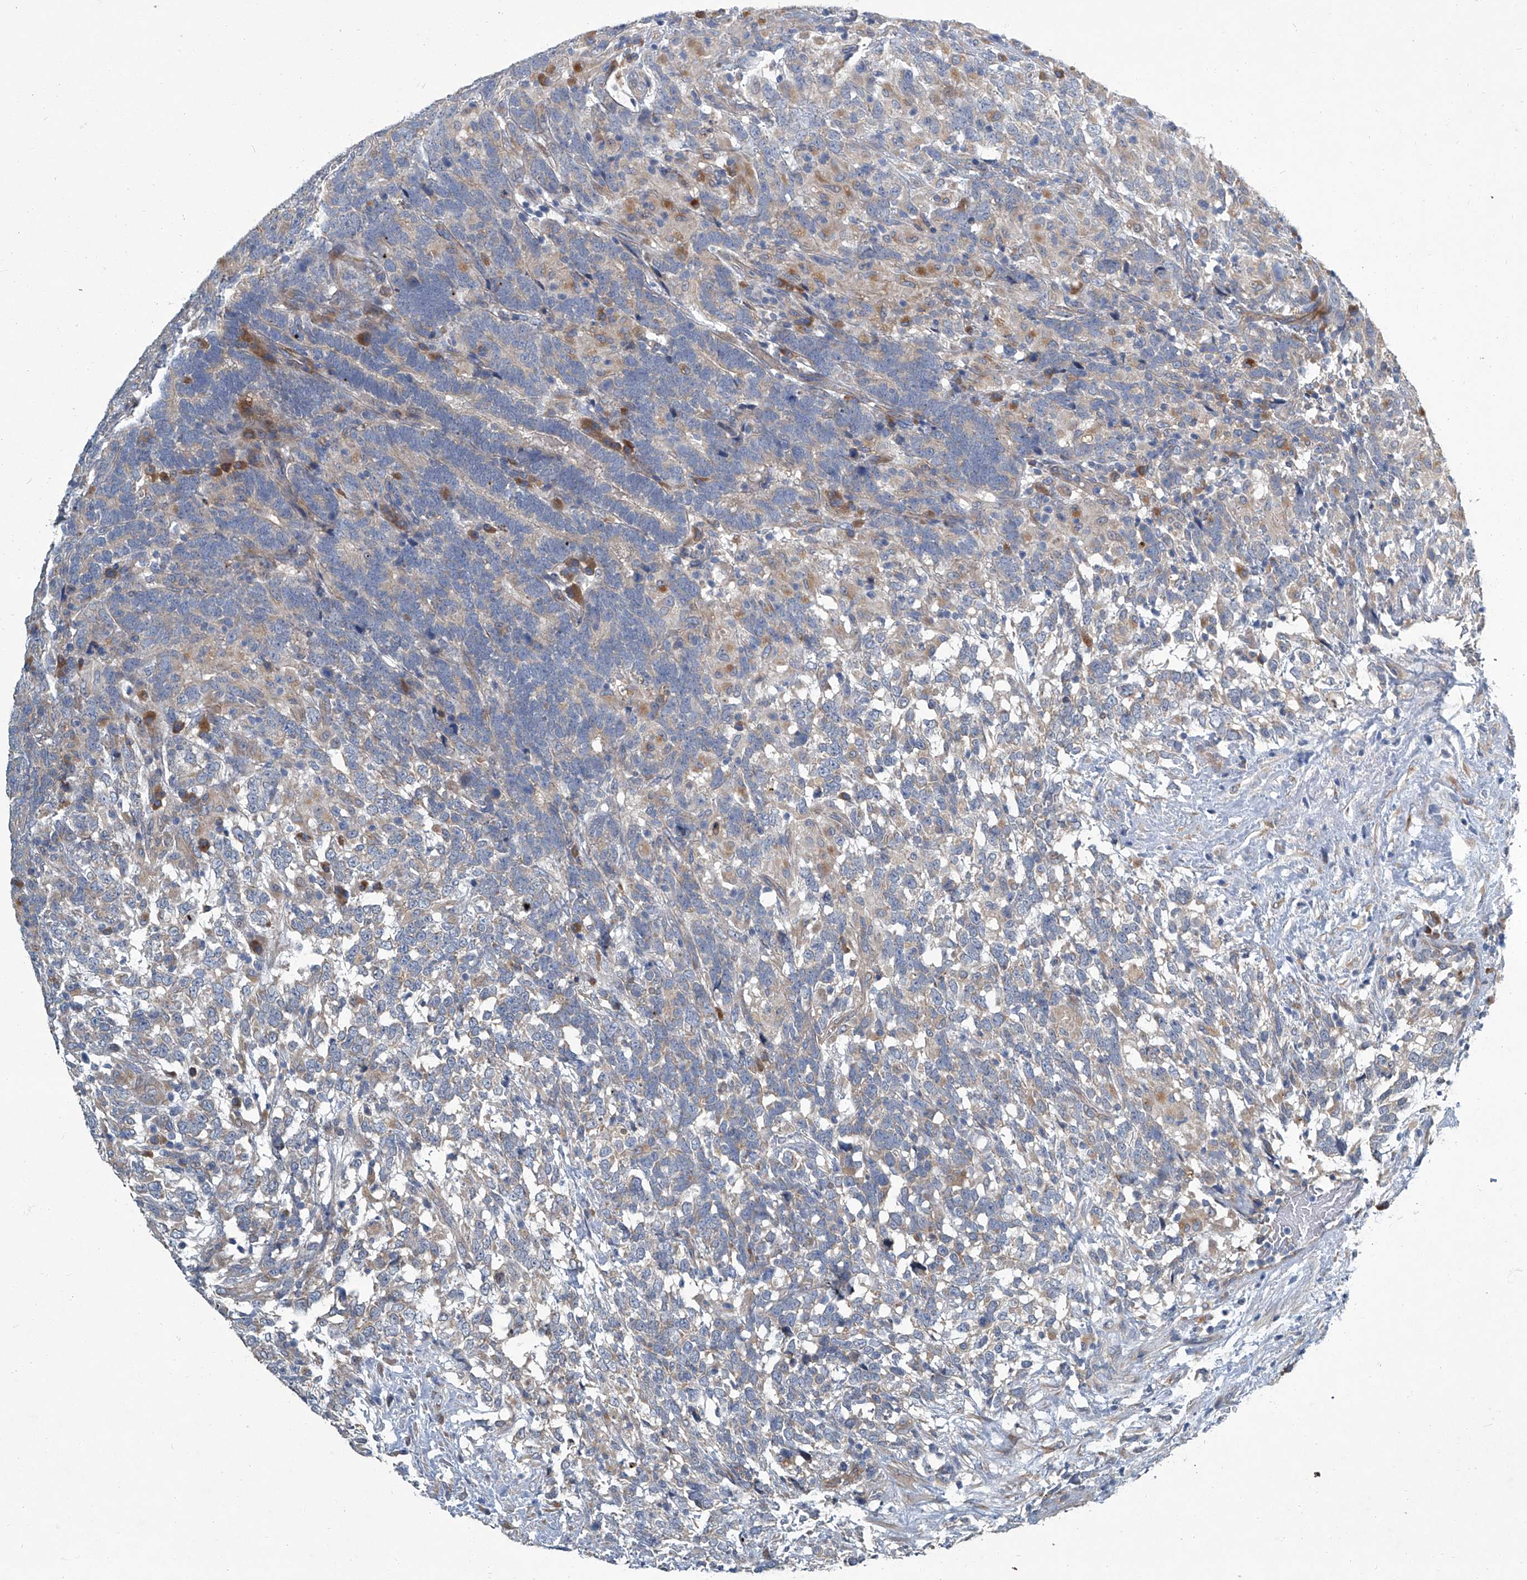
{"staining": {"intensity": "weak", "quantity": ">75%", "location": "cytoplasmic/membranous"}, "tissue": "testis cancer", "cell_type": "Tumor cells", "image_type": "cancer", "snomed": [{"axis": "morphology", "description": "Carcinoma, Embryonal, NOS"}, {"axis": "topography", "description": "Testis"}], "caption": "Human testis embryonal carcinoma stained with a protein marker reveals weak staining in tumor cells.", "gene": "SLC26A11", "patient": {"sex": "male", "age": 26}}